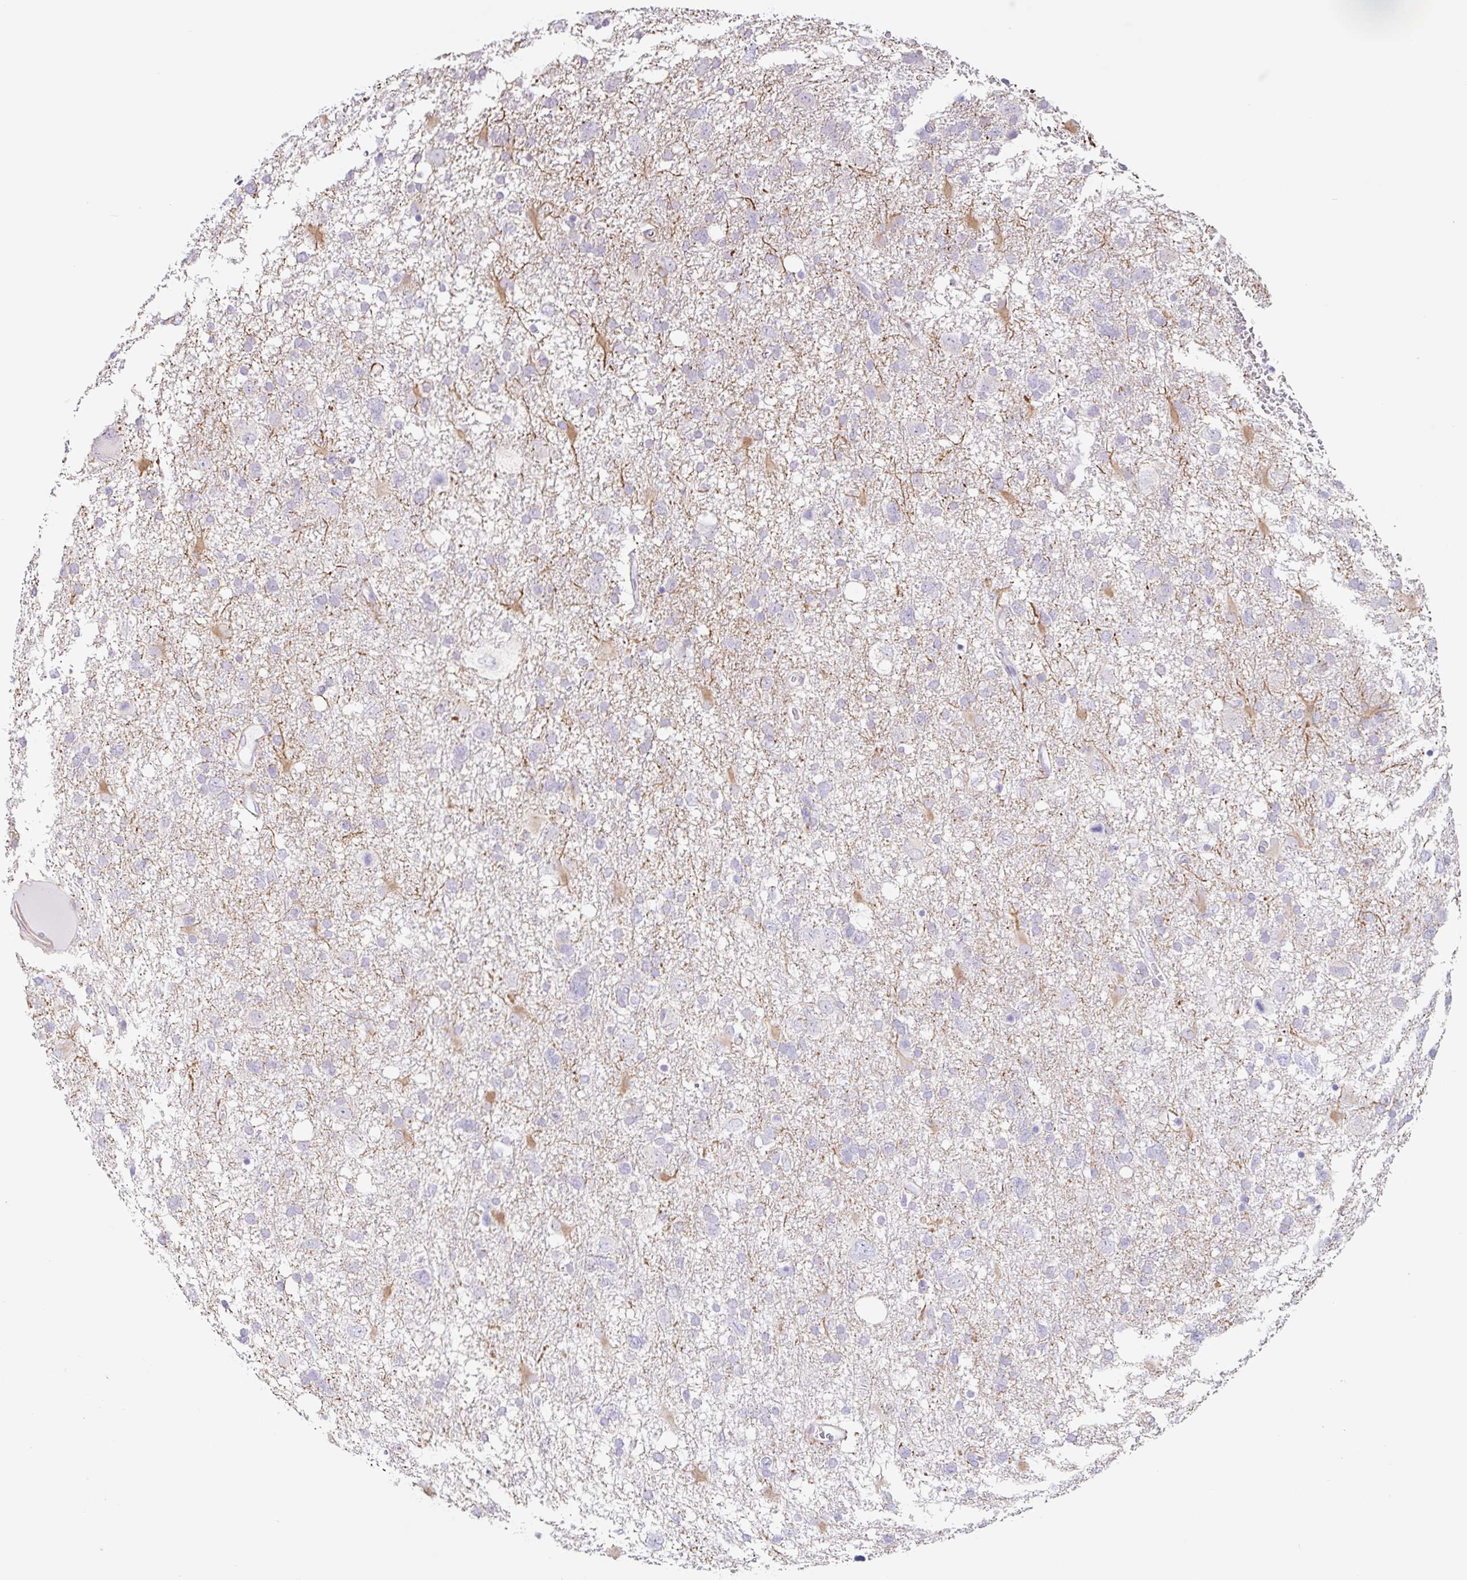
{"staining": {"intensity": "negative", "quantity": "none", "location": "none"}, "tissue": "glioma", "cell_type": "Tumor cells", "image_type": "cancer", "snomed": [{"axis": "morphology", "description": "Glioma, malignant, High grade"}, {"axis": "topography", "description": "Brain"}], "caption": "The photomicrograph exhibits no significant staining in tumor cells of glioma.", "gene": "DCAF17", "patient": {"sex": "male", "age": 61}}